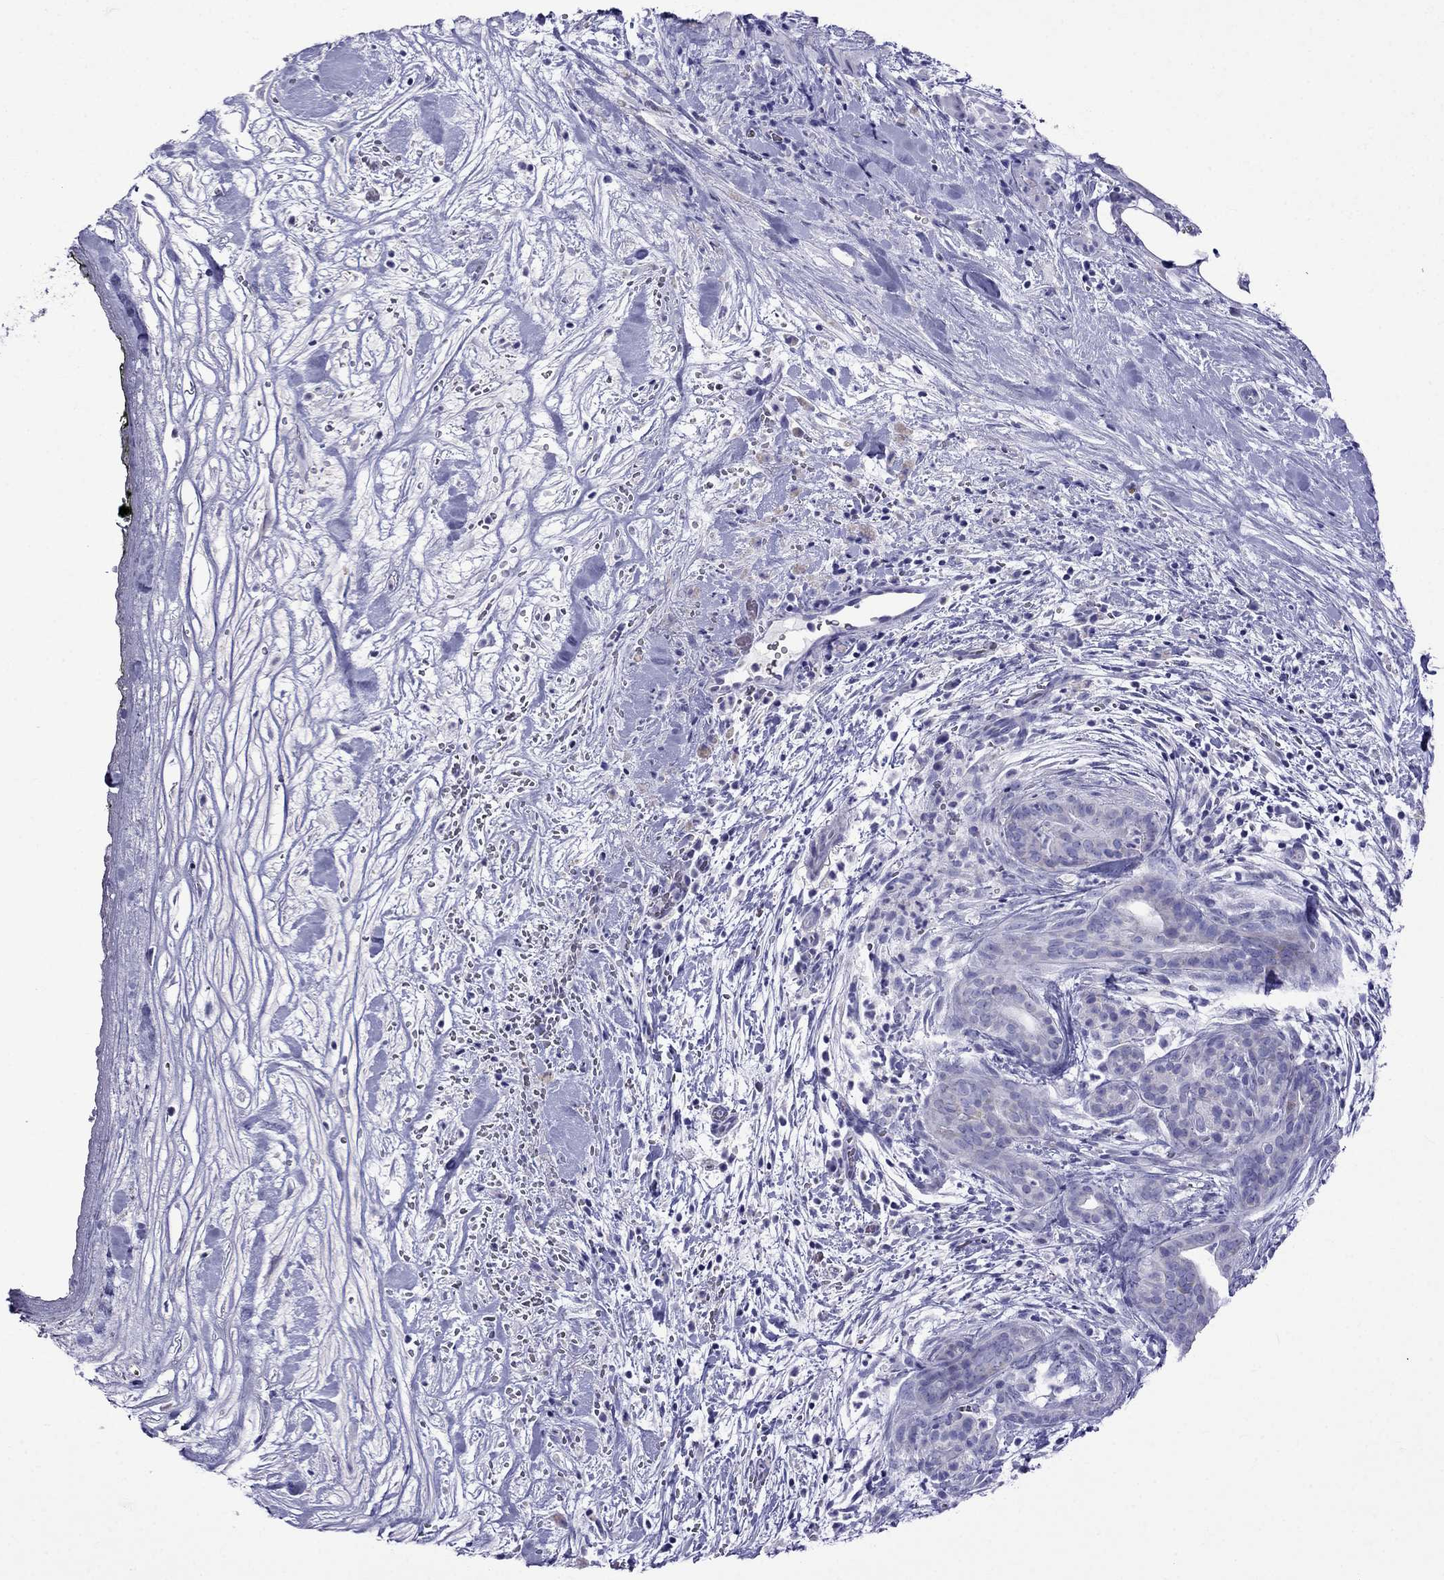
{"staining": {"intensity": "negative", "quantity": "none", "location": "none"}, "tissue": "pancreatic cancer", "cell_type": "Tumor cells", "image_type": "cancer", "snomed": [{"axis": "morphology", "description": "Adenocarcinoma, NOS"}, {"axis": "topography", "description": "Pancreas"}], "caption": "Pancreatic cancer was stained to show a protein in brown. There is no significant expression in tumor cells.", "gene": "TDRD1", "patient": {"sex": "male", "age": 44}}